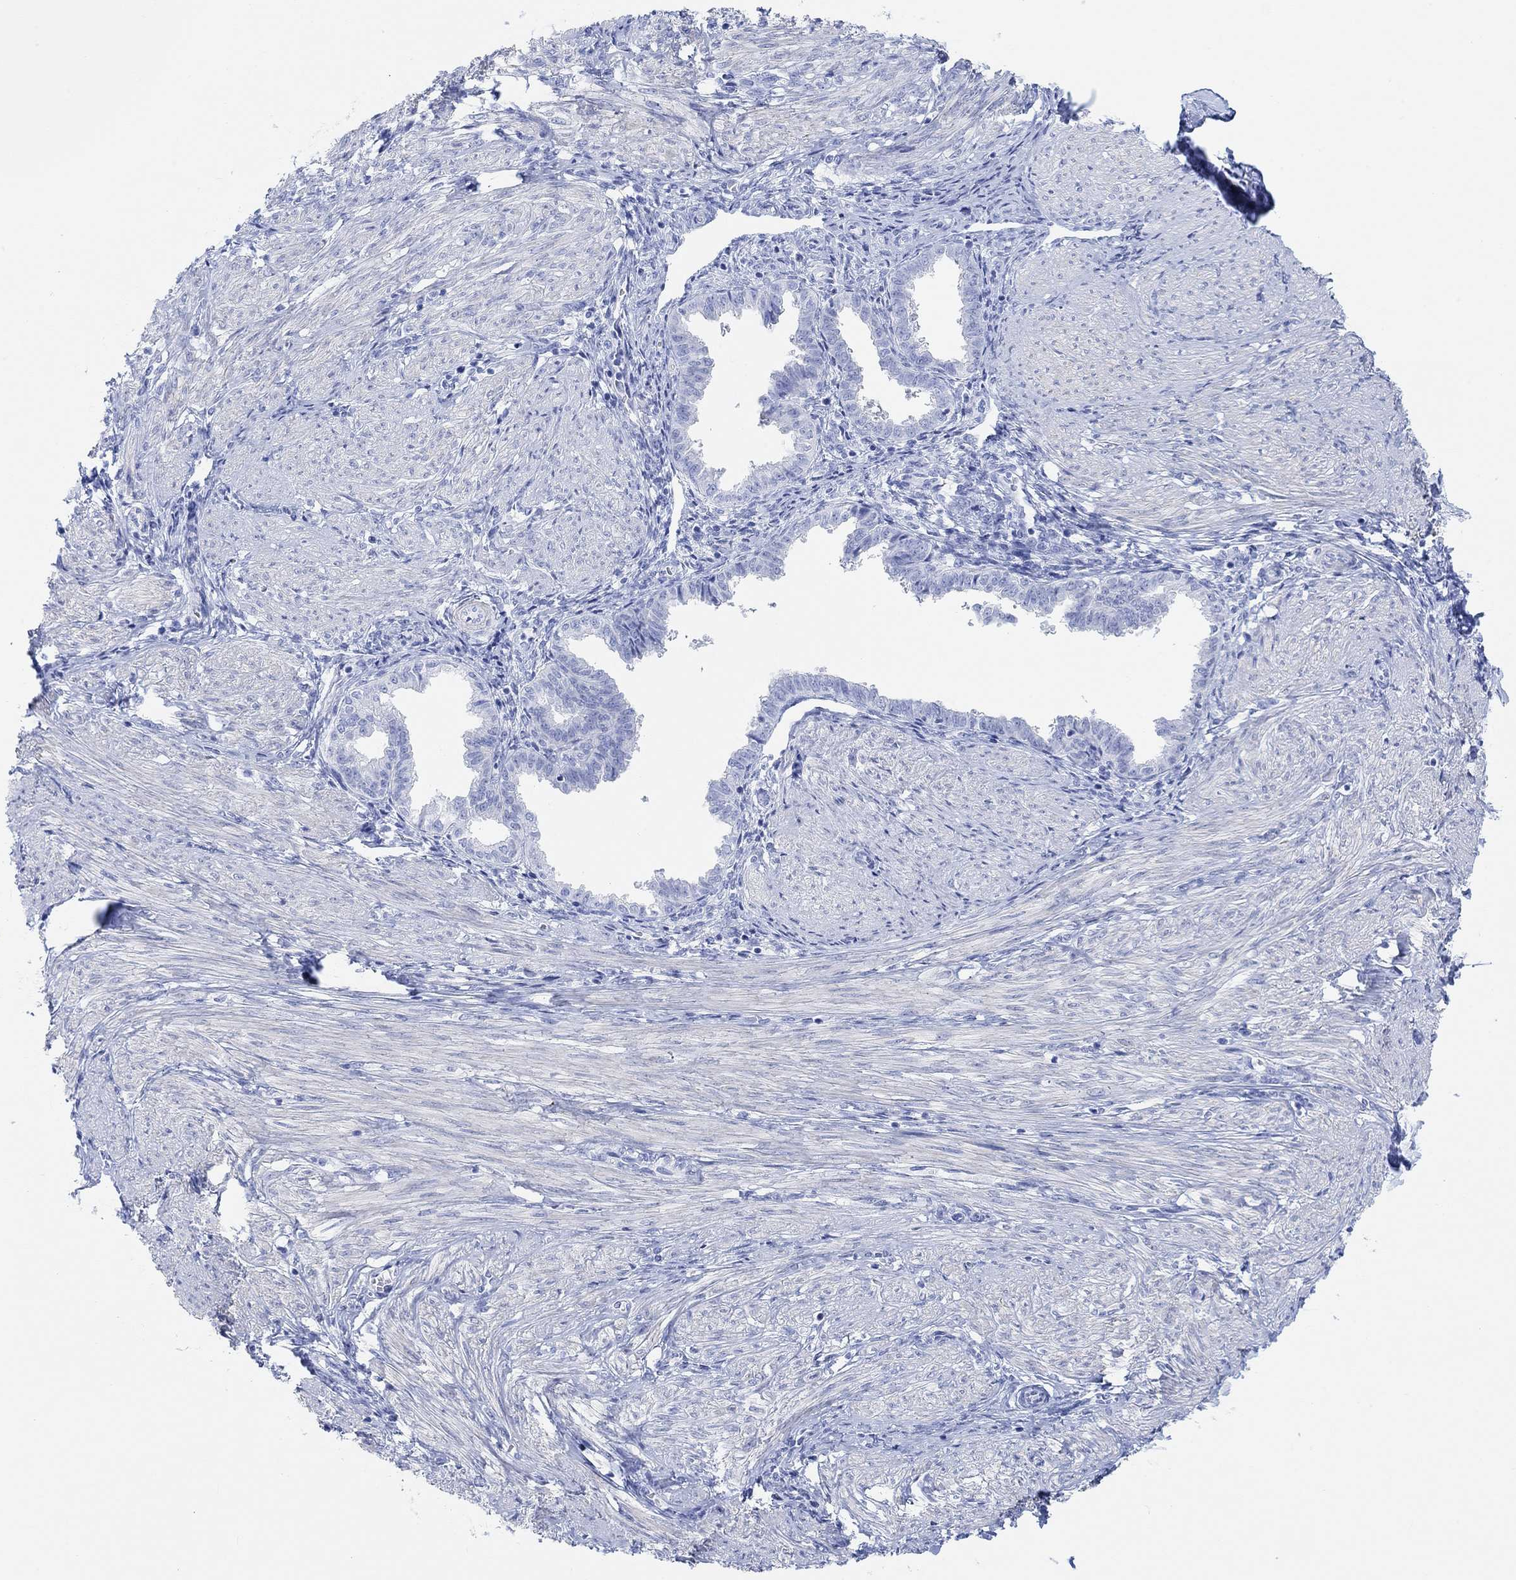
{"staining": {"intensity": "negative", "quantity": "none", "location": "none"}, "tissue": "endometrium", "cell_type": "Cells in endometrial stroma", "image_type": "normal", "snomed": [{"axis": "morphology", "description": "Normal tissue, NOS"}, {"axis": "topography", "description": "Endometrium"}], "caption": "IHC of unremarkable human endometrium shows no expression in cells in endometrial stroma.", "gene": "ANKRD33", "patient": {"sex": "female", "age": 37}}